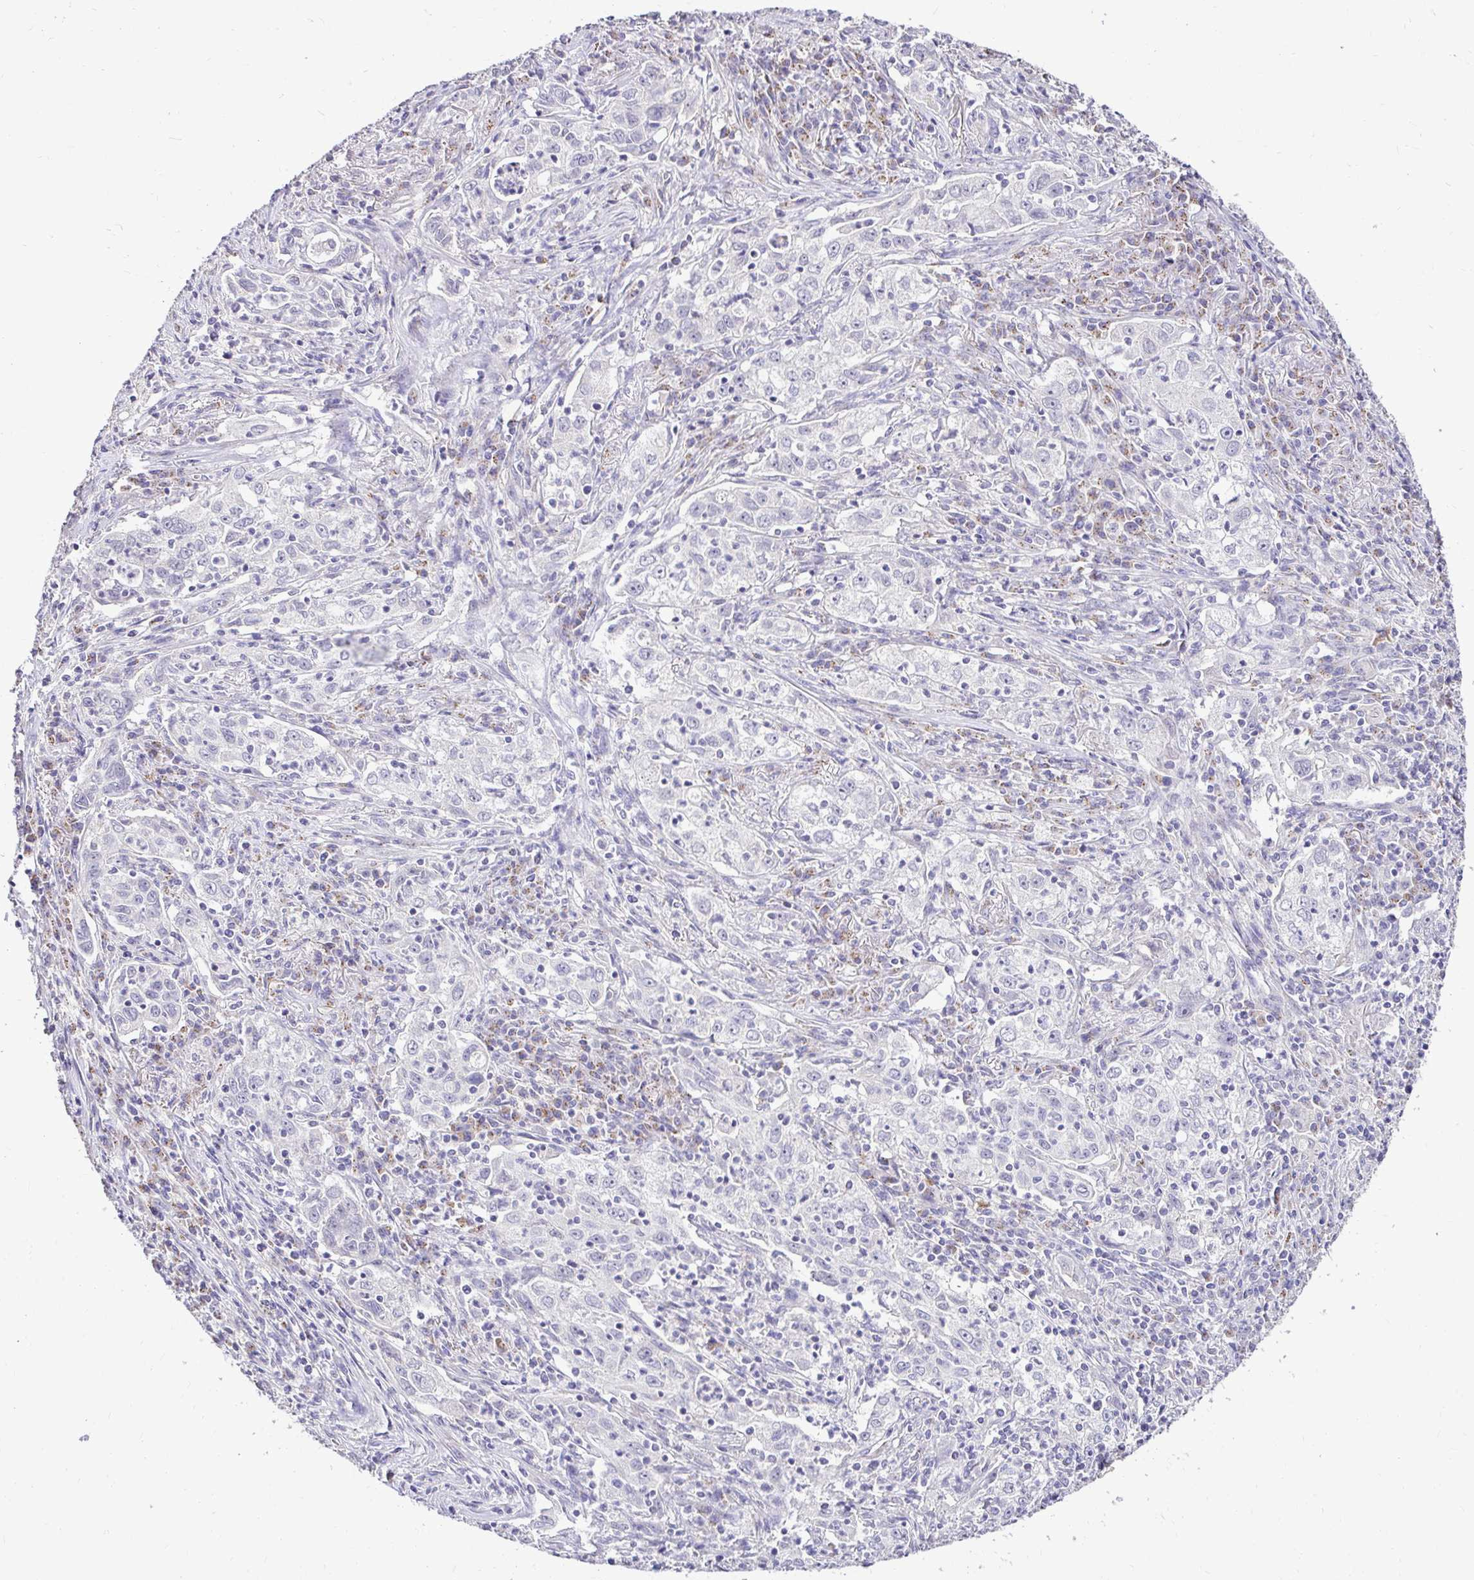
{"staining": {"intensity": "negative", "quantity": "none", "location": "none"}, "tissue": "lung cancer", "cell_type": "Tumor cells", "image_type": "cancer", "snomed": [{"axis": "morphology", "description": "Squamous cell carcinoma, NOS"}, {"axis": "topography", "description": "Lung"}], "caption": "IHC photomicrograph of neoplastic tissue: human lung squamous cell carcinoma stained with DAB demonstrates no significant protein positivity in tumor cells.", "gene": "KIAA1210", "patient": {"sex": "male", "age": 71}}